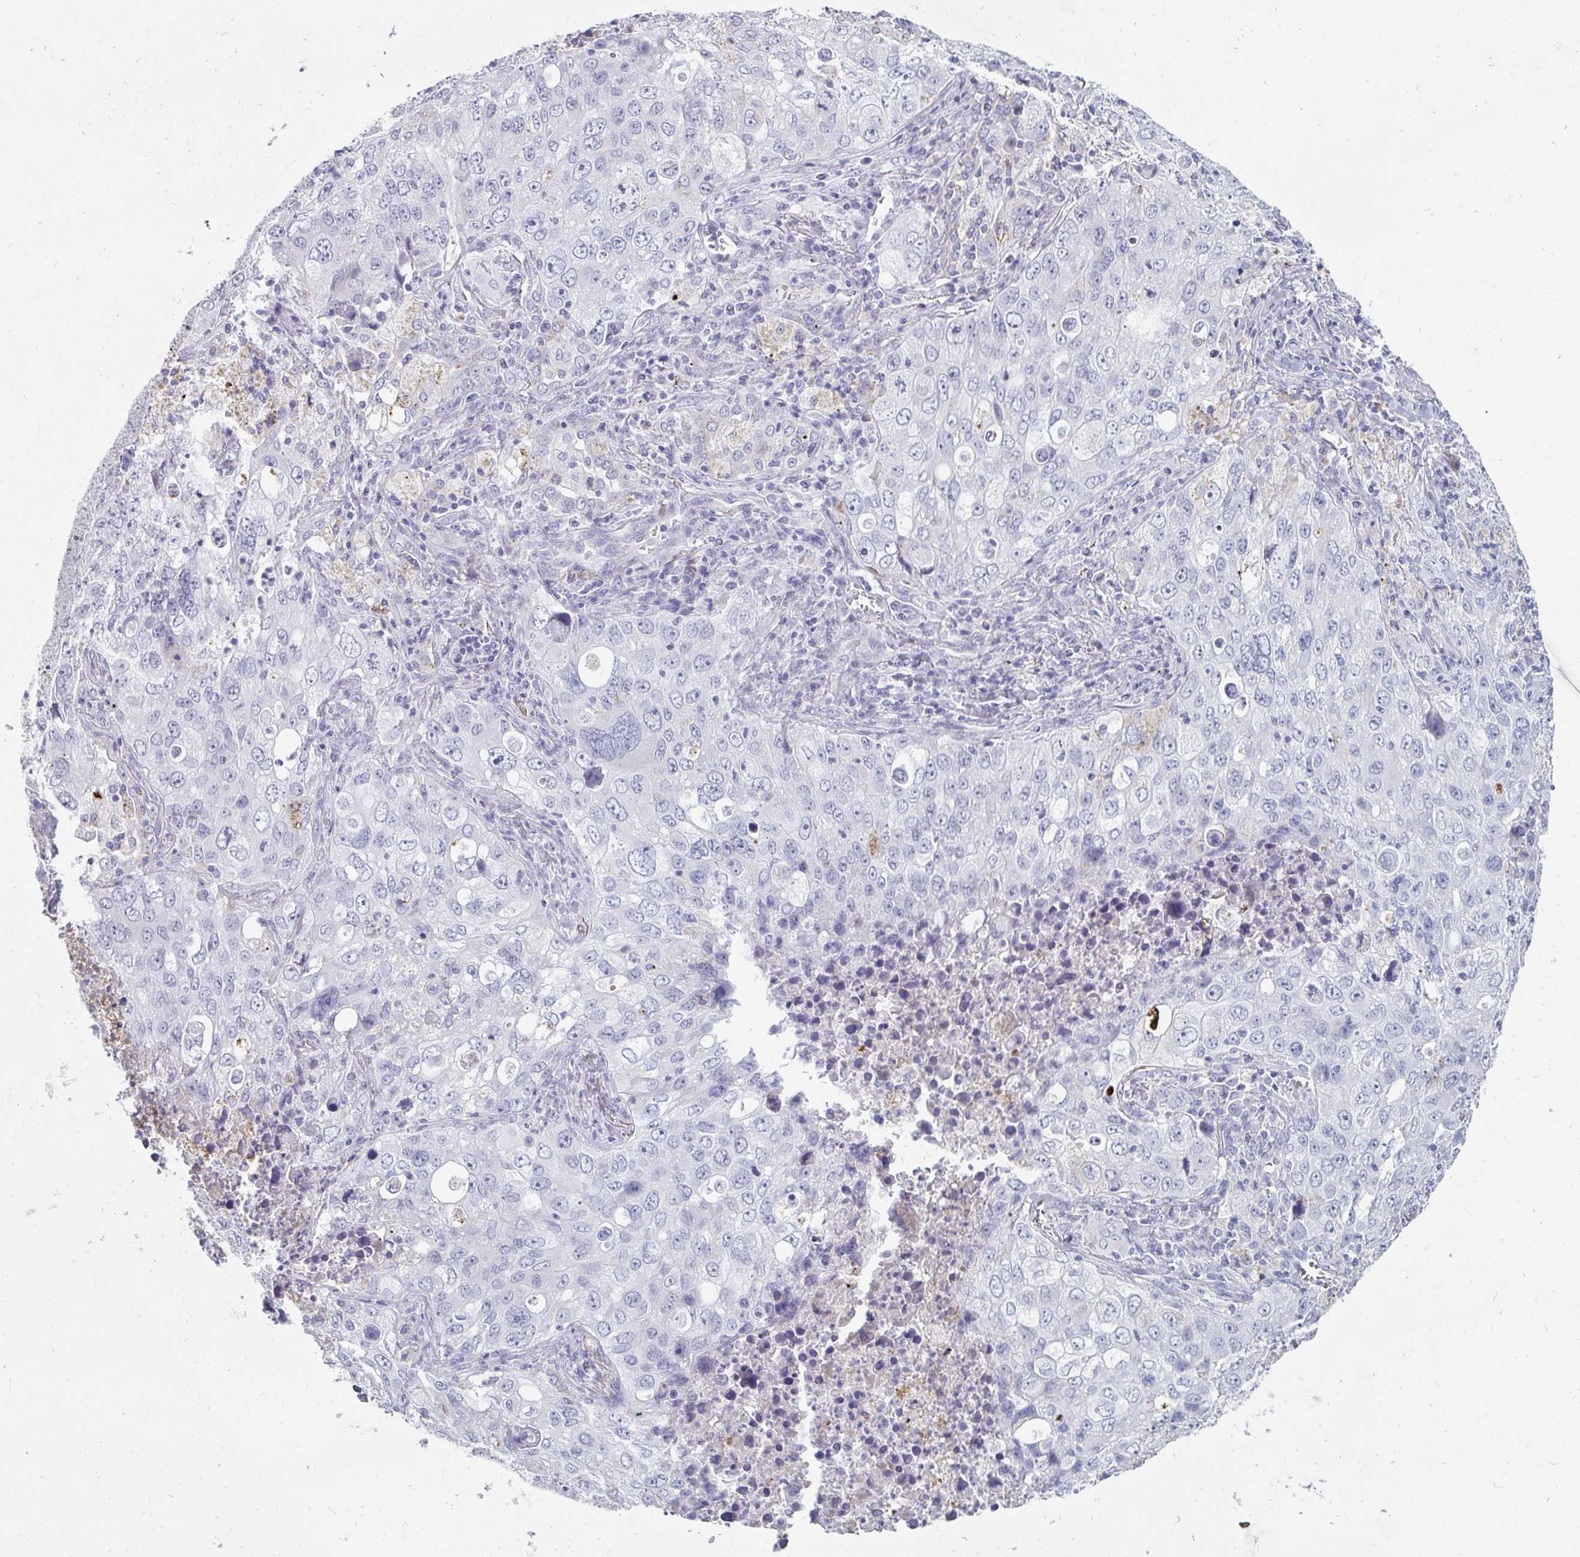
{"staining": {"intensity": "negative", "quantity": "none", "location": "none"}, "tissue": "lung cancer", "cell_type": "Tumor cells", "image_type": "cancer", "snomed": [{"axis": "morphology", "description": "Adenocarcinoma, NOS"}, {"axis": "morphology", "description": "Adenocarcinoma, metastatic, NOS"}, {"axis": "topography", "description": "Lymph node"}, {"axis": "topography", "description": "Lung"}], "caption": "Immunohistochemical staining of human lung adenocarcinoma exhibits no significant expression in tumor cells.", "gene": "ADAM21", "patient": {"sex": "female", "age": 42}}